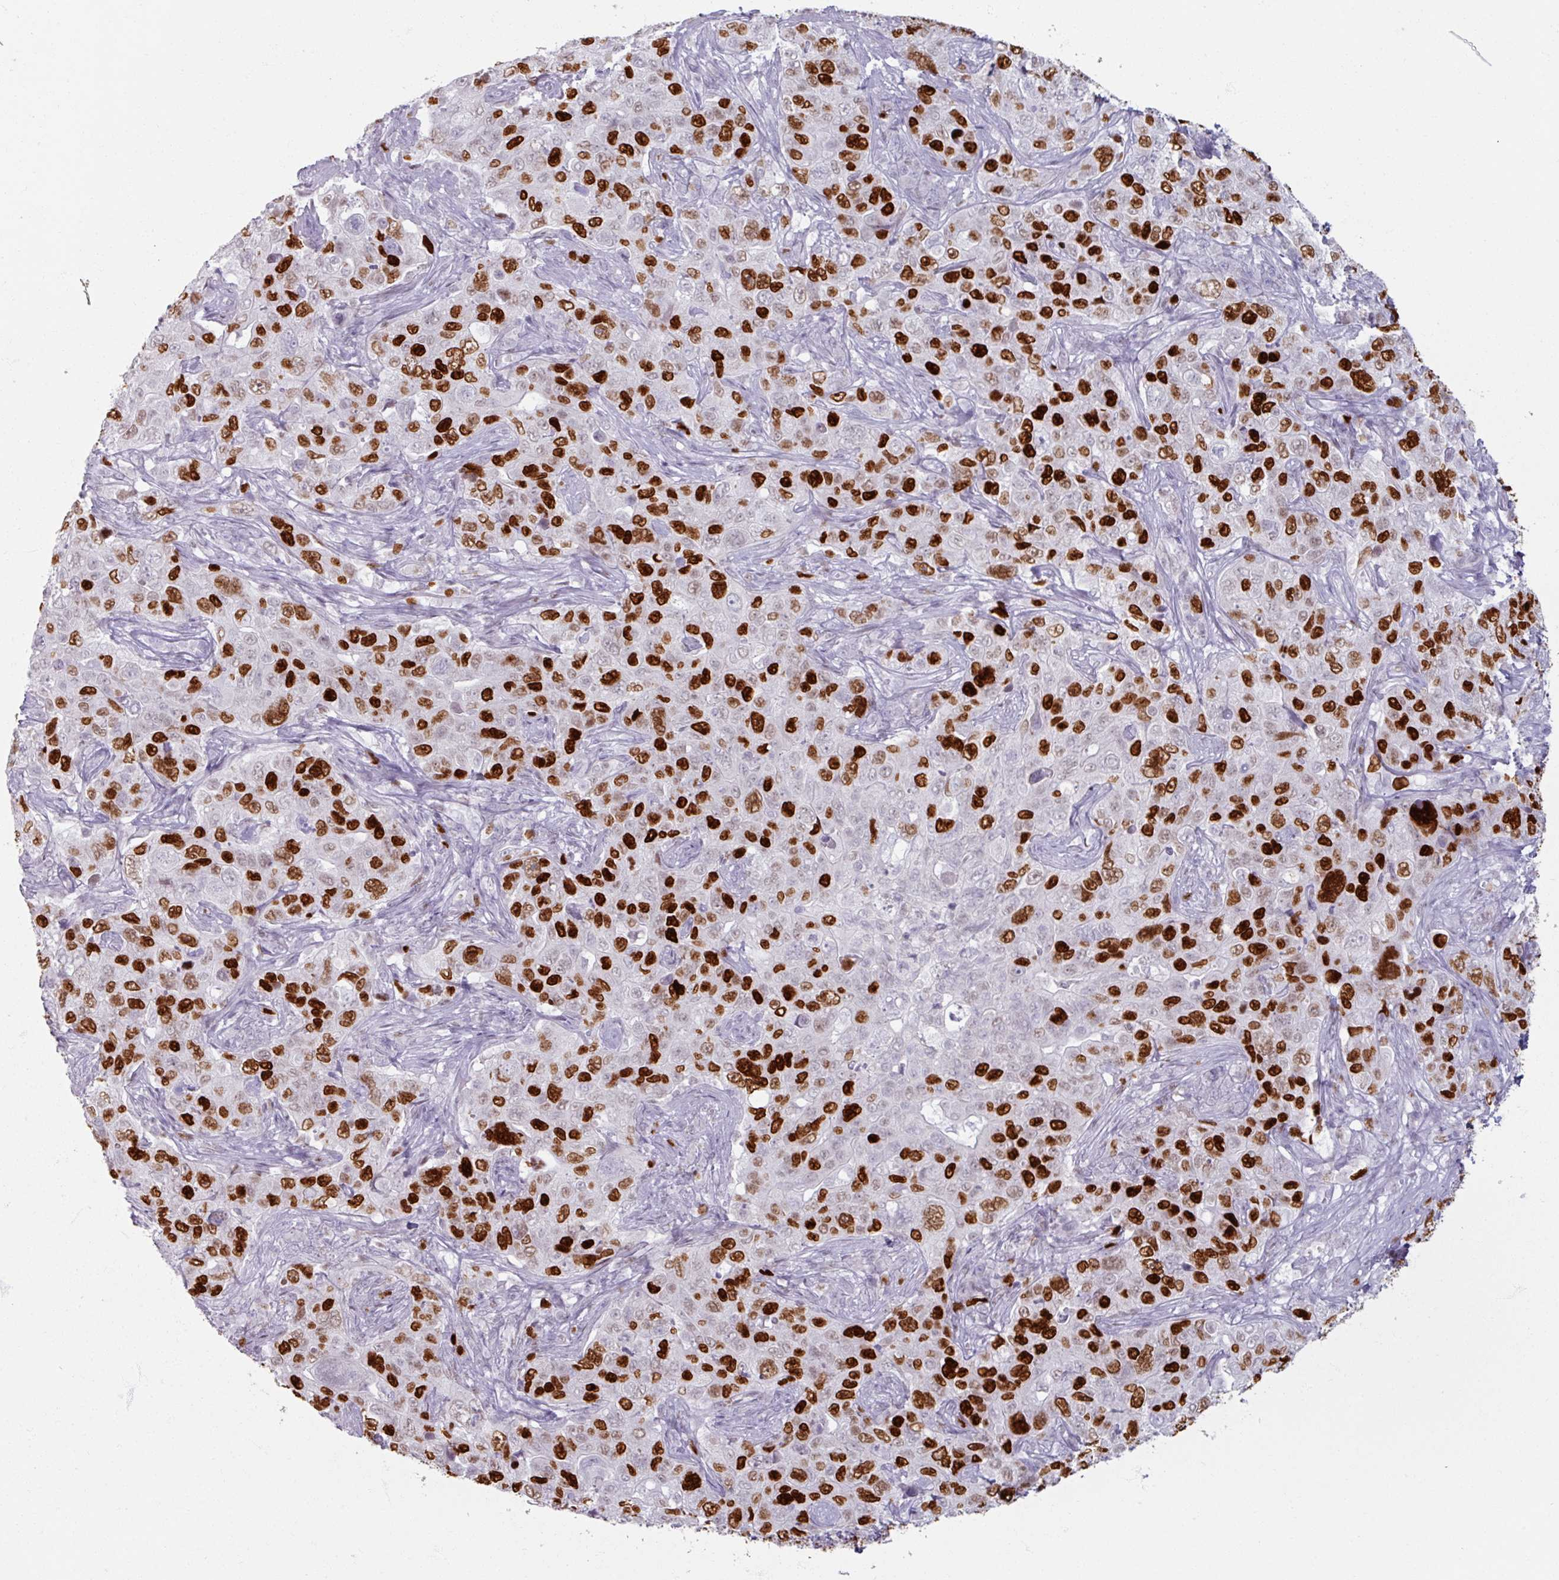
{"staining": {"intensity": "strong", "quantity": "25%-75%", "location": "nuclear"}, "tissue": "pancreatic cancer", "cell_type": "Tumor cells", "image_type": "cancer", "snomed": [{"axis": "morphology", "description": "Adenocarcinoma, NOS"}, {"axis": "topography", "description": "Pancreas"}], "caption": "Human pancreatic cancer (adenocarcinoma) stained for a protein (brown) exhibits strong nuclear positive positivity in approximately 25%-75% of tumor cells.", "gene": "ATAD2", "patient": {"sex": "male", "age": 68}}